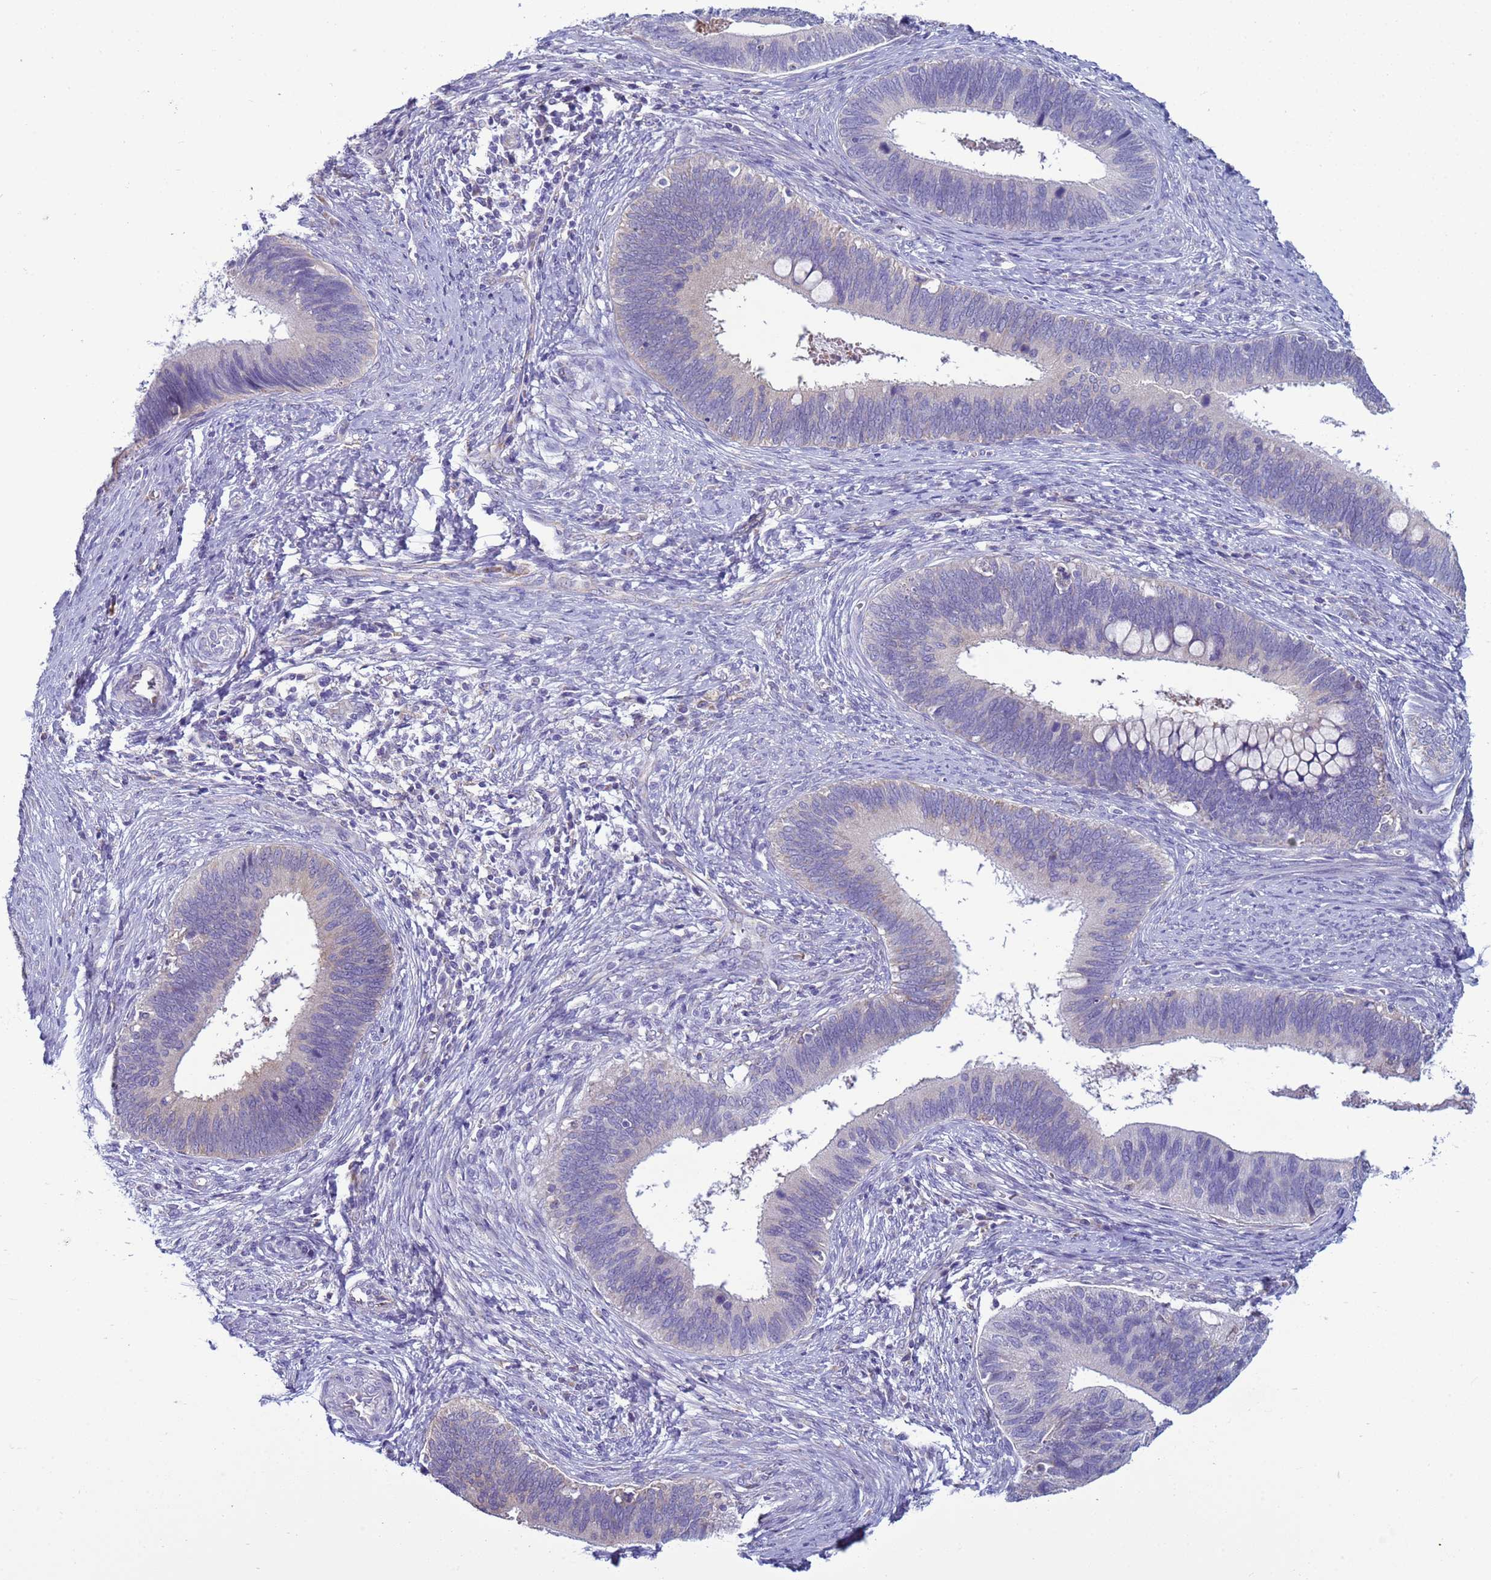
{"staining": {"intensity": "negative", "quantity": "none", "location": "none"}, "tissue": "cervical cancer", "cell_type": "Tumor cells", "image_type": "cancer", "snomed": [{"axis": "morphology", "description": "Adenocarcinoma, NOS"}, {"axis": "topography", "description": "Cervix"}], "caption": "Tumor cells are negative for protein expression in human cervical adenocarcinoma. (DAB immunohistochemistry with hematoxylin counter stain).", "gene": "ABHD17B", "patient": {"sex": "female", "age": 42}}